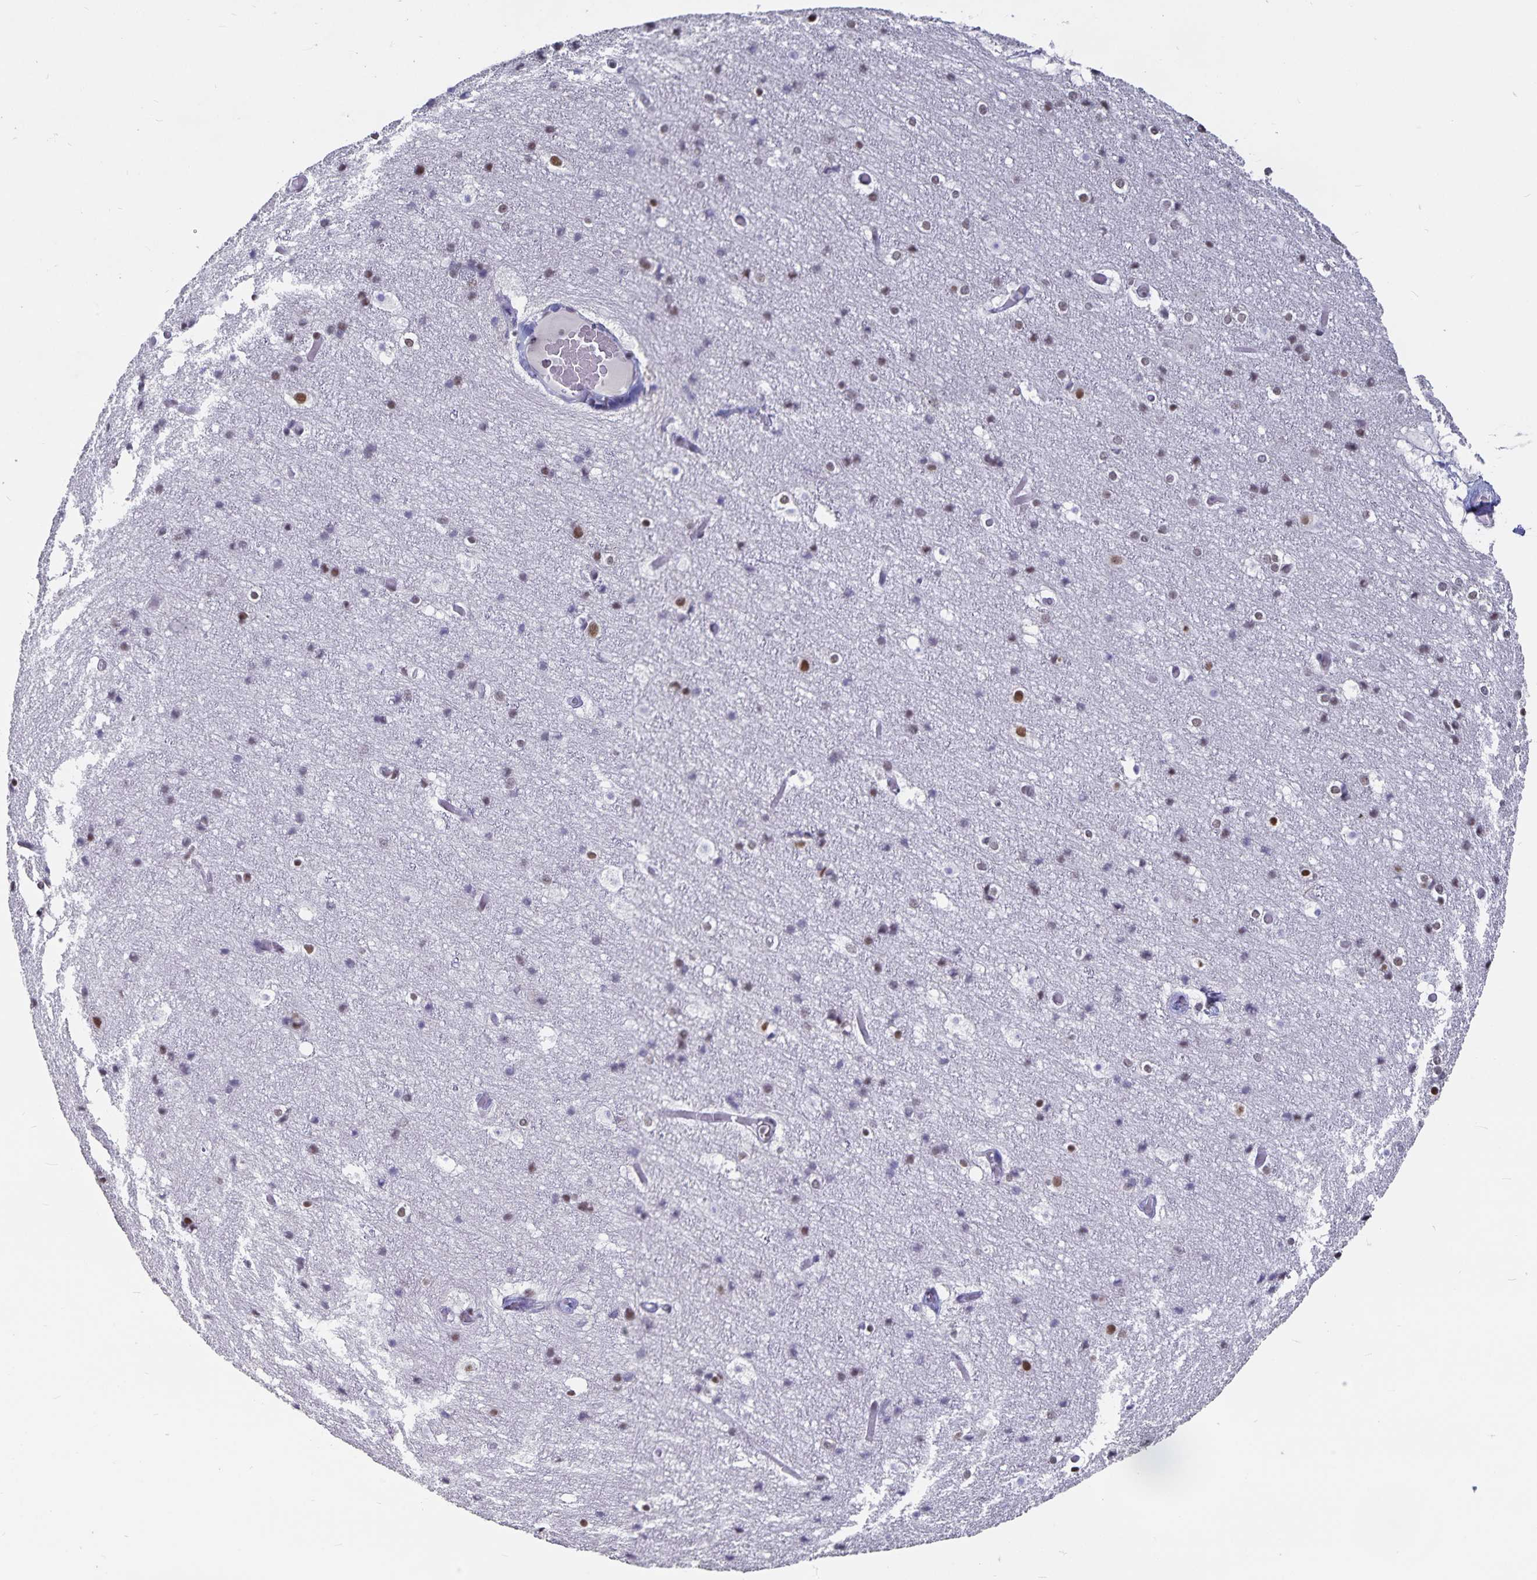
{"staining": {"intensity": "negative", "quantity": "none", "location": "none"}, "tissue": "cerebral cortex", "cell_type": "Endothelial cells", "image_type": "normal", "snomed": [{"axis": "morphology", "description": "Normal tissue, NOS"}, {"axis": "topography", "description": "Cerebral cortex"}], "caption": "Immunohistochemistry histopathology image of normal cerebral cortex: human cerebral cortex stained with DAB shows no significant protein positivity in endothelial cells.", "gene": "PBX2", "patient": {"sex": "female", "age": 52}}